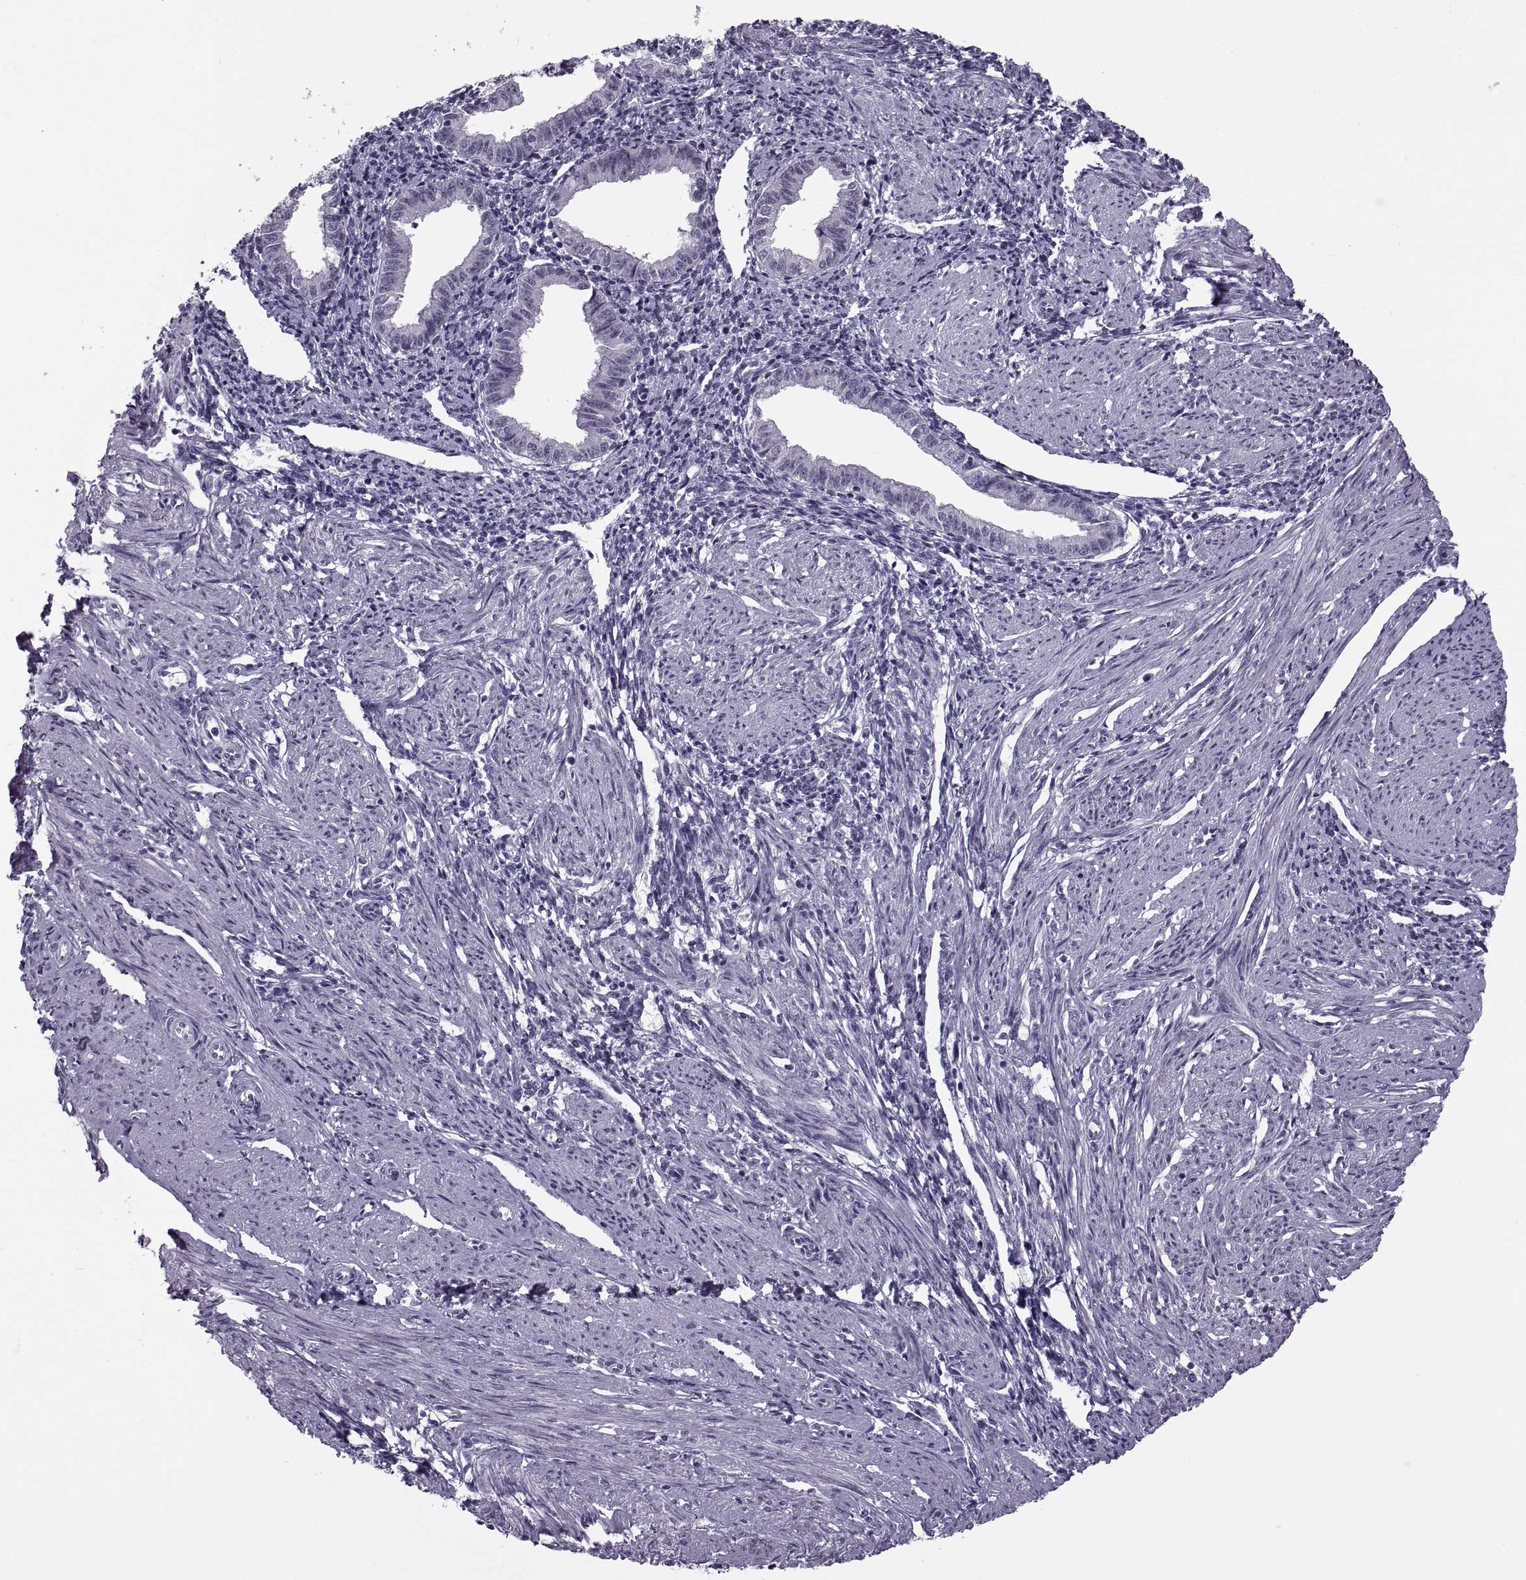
{"staining": {"intensity": "negative", "quantity": "none", "location": "none"}, "tissue": "endometrium", "cell_type": "Cells in endometrial stroma", "image_type": "normal", "snomed": [{"axis": "morphology", "description": "Normal tissue, NOS"}, {"axis": "topography", "description": "Endometrium"}], "caption": "A high-resolution micrograph shows IHC staining of normal endometrium, which displays no significant staining in cells in endometrial stroma.", "gene": "TBC1D3B", "patient": {"sex": "female", "age": 37}}